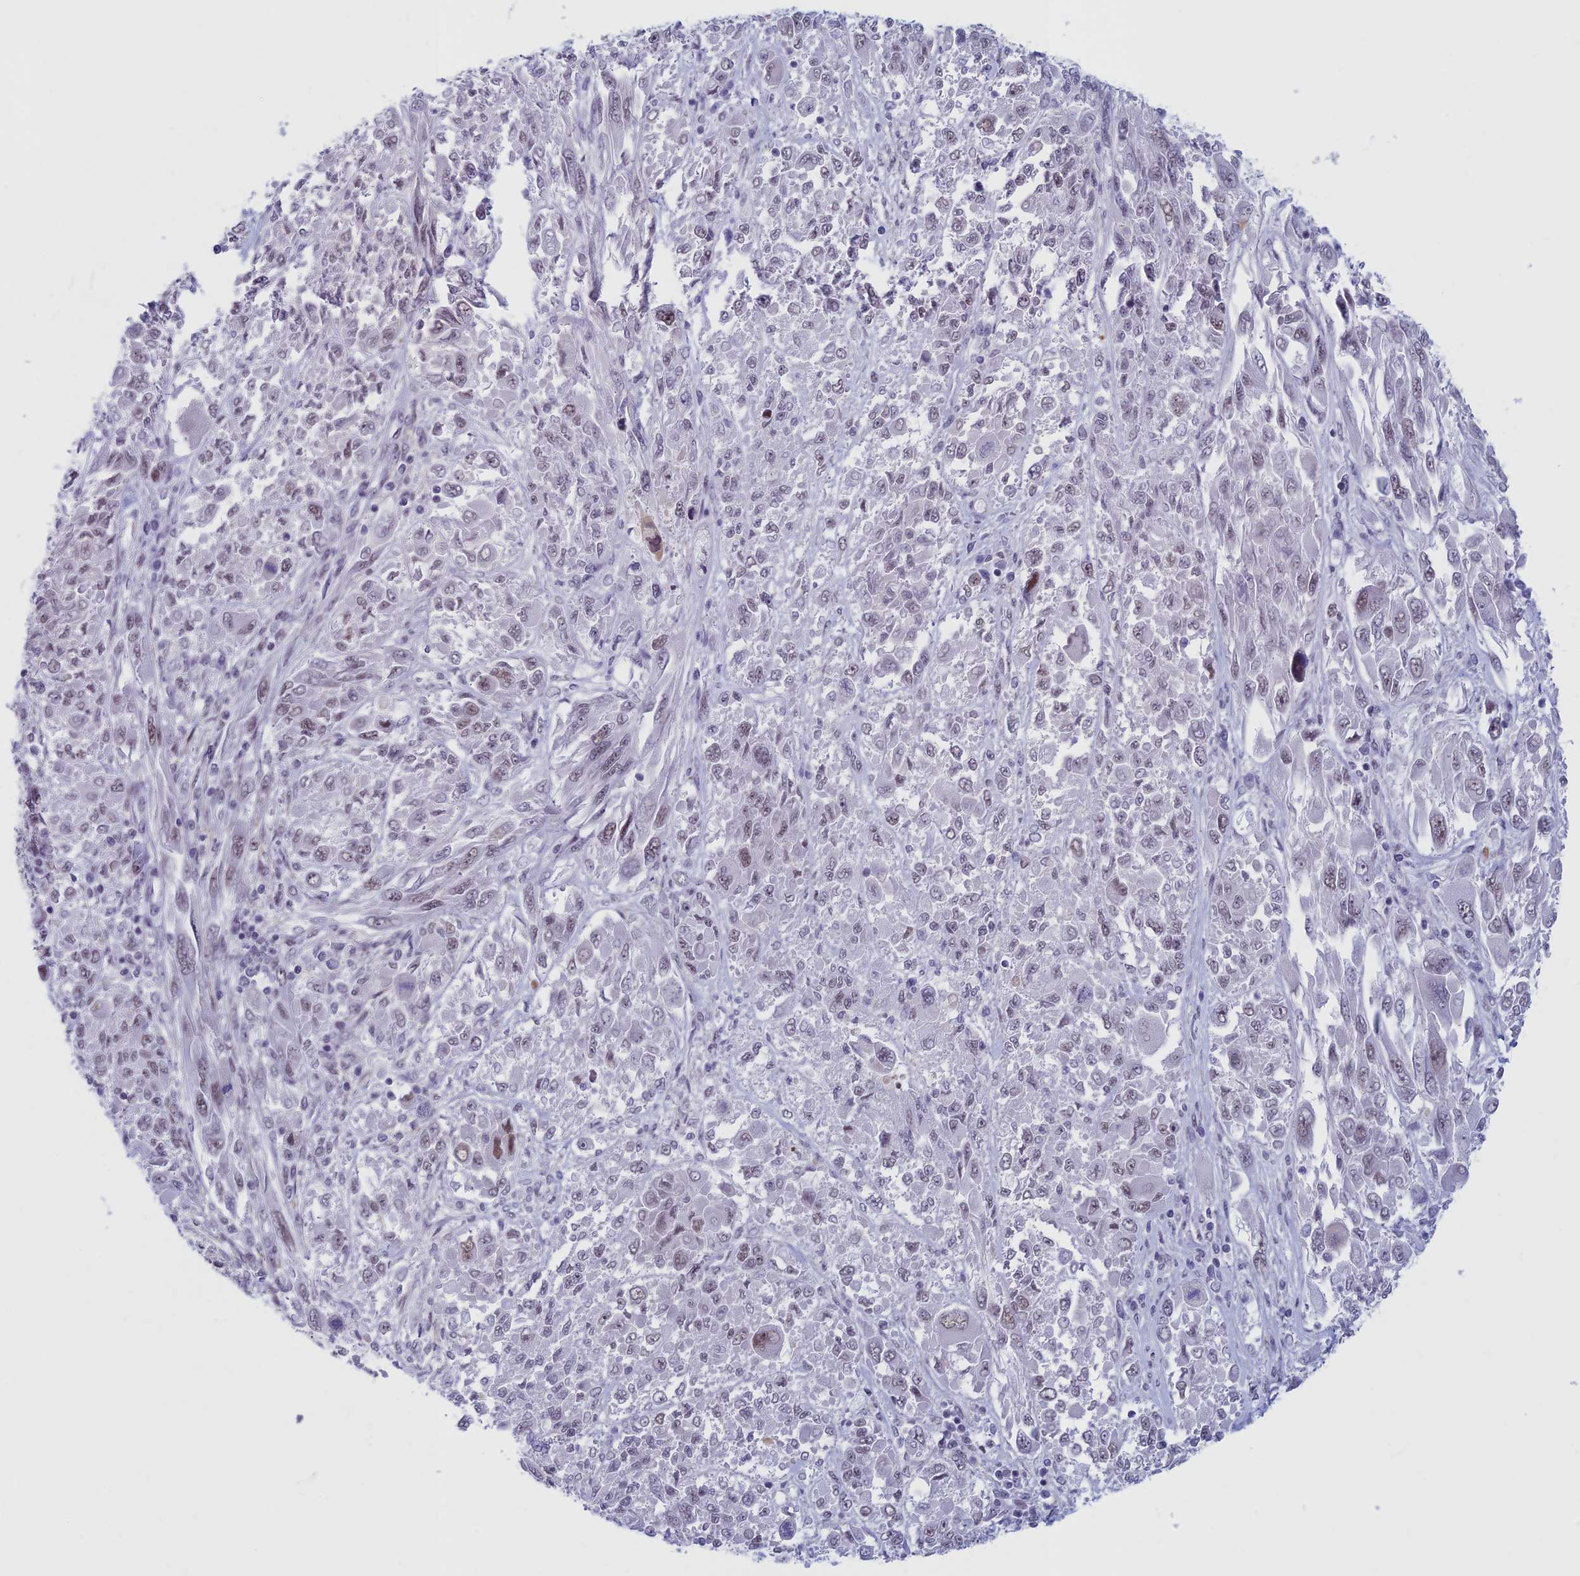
{"staining": {"intensity": "weak", "quantity": "25%-75%", "location": "nuclear"}, "tissue": "melanoma", "cell_type": "Tumor cells", "image_type": "cancer", "snomed": [{"axis": "morphology", "description": "Malignant melanoma, NOS"}, {"axis": "topography", "description": "Skin"}], "caption": "This photomicrograph exhibits IHC staining of human malignant melanoma, with low weak nuclear expression in approximately 25%-75% of tumor cells.", "gene": "ASH2L", "patient": {"sex": "female", "age": 91}}